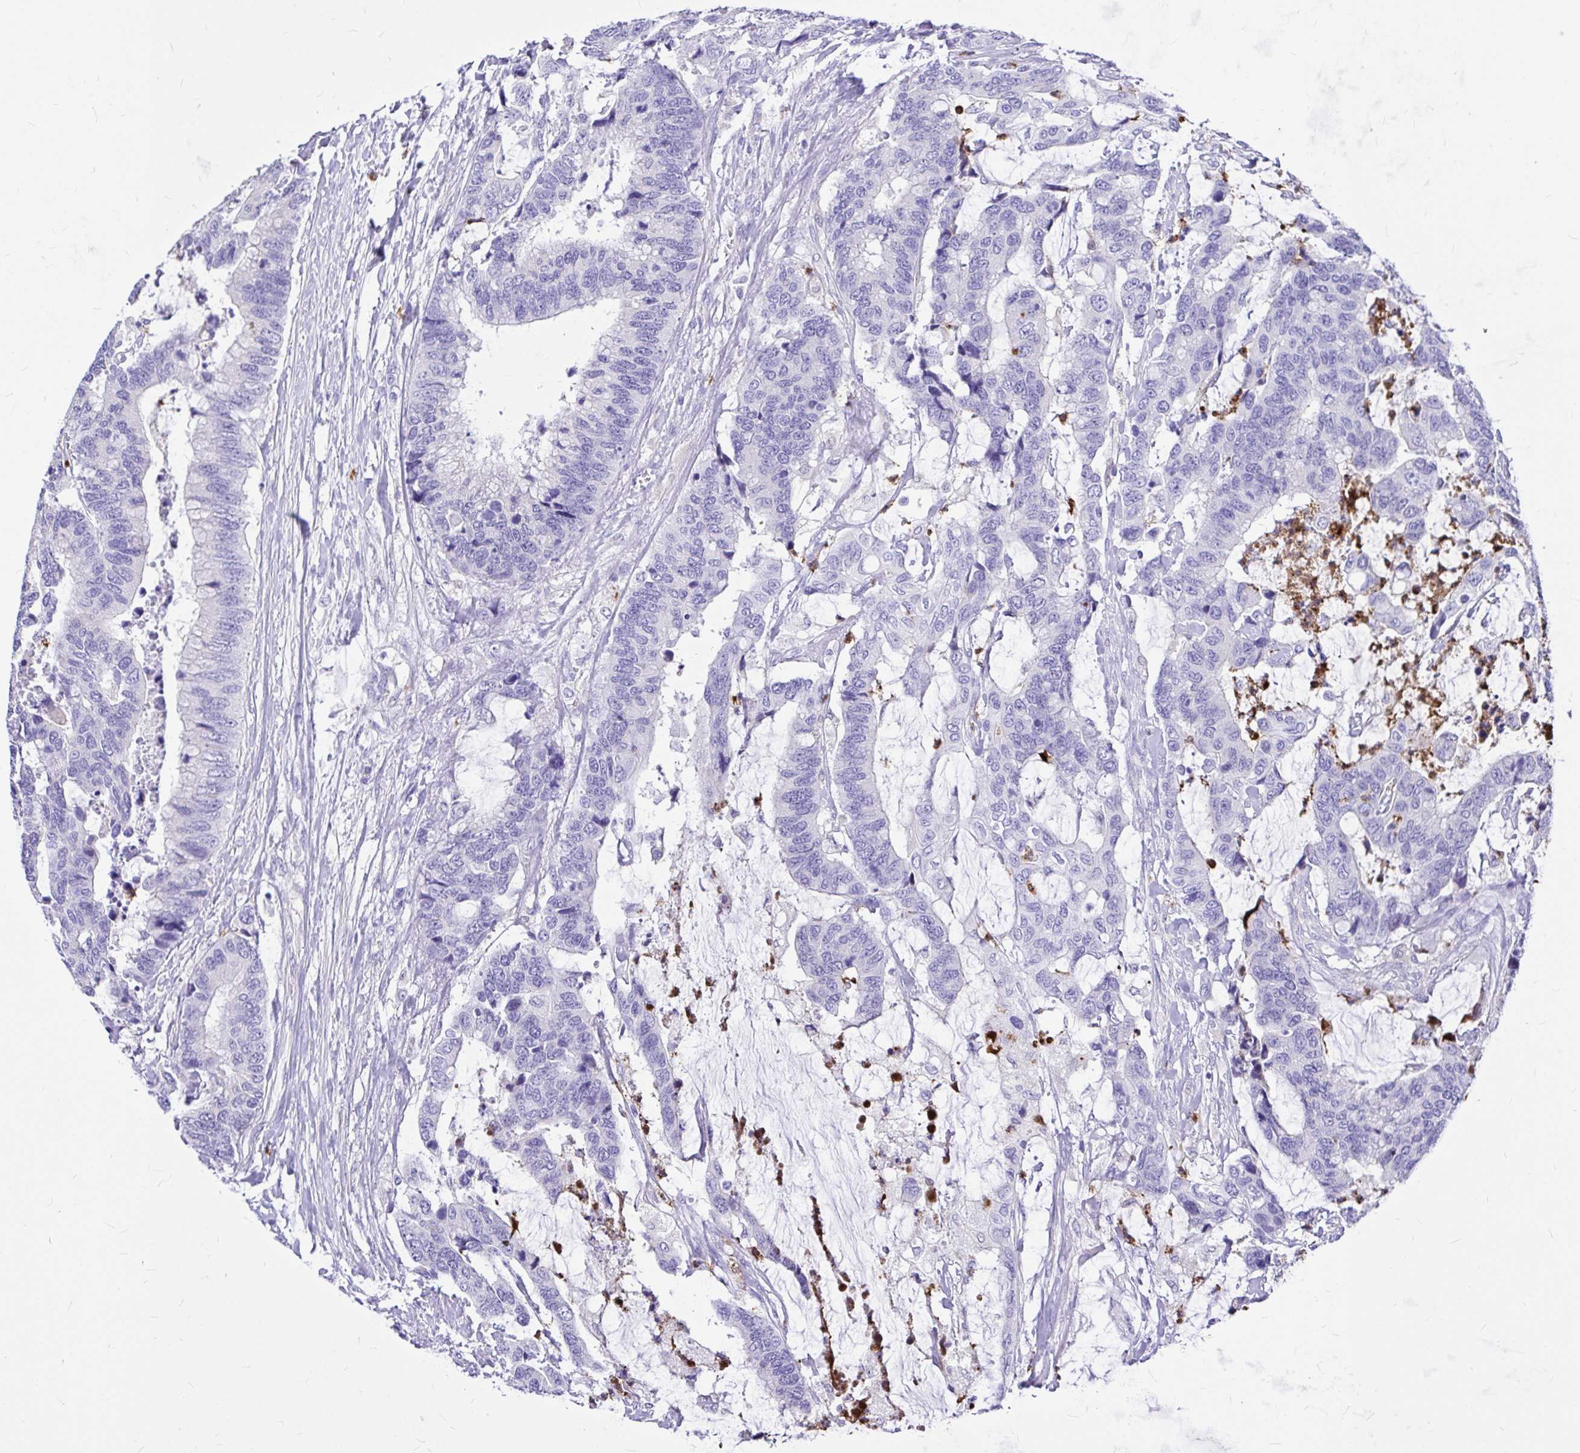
{"staining": {"intensity": "negative", "quantity": "none", "location": "none"}, "tissue": "colorectal cancer", "cell_type": "Tumor cells", "image_type": "cancer", "snomed": [{"axis": "morphology", "description": "Adenocarcinoma, NOS"}, {"axis": "topography", "description": "Rectum"}], "caption": "Colorectal adenocarcinoma was stained to show a protein in brown. There is no significant expression in tumor cells. The staining is performed using DAB (3,3'-diaminobenzidine) brown chromogen with nuclei counter-stained in using hematoxylin.", "gene": "CLEC1B", "patient": {"sex": "female", "age": 59}}